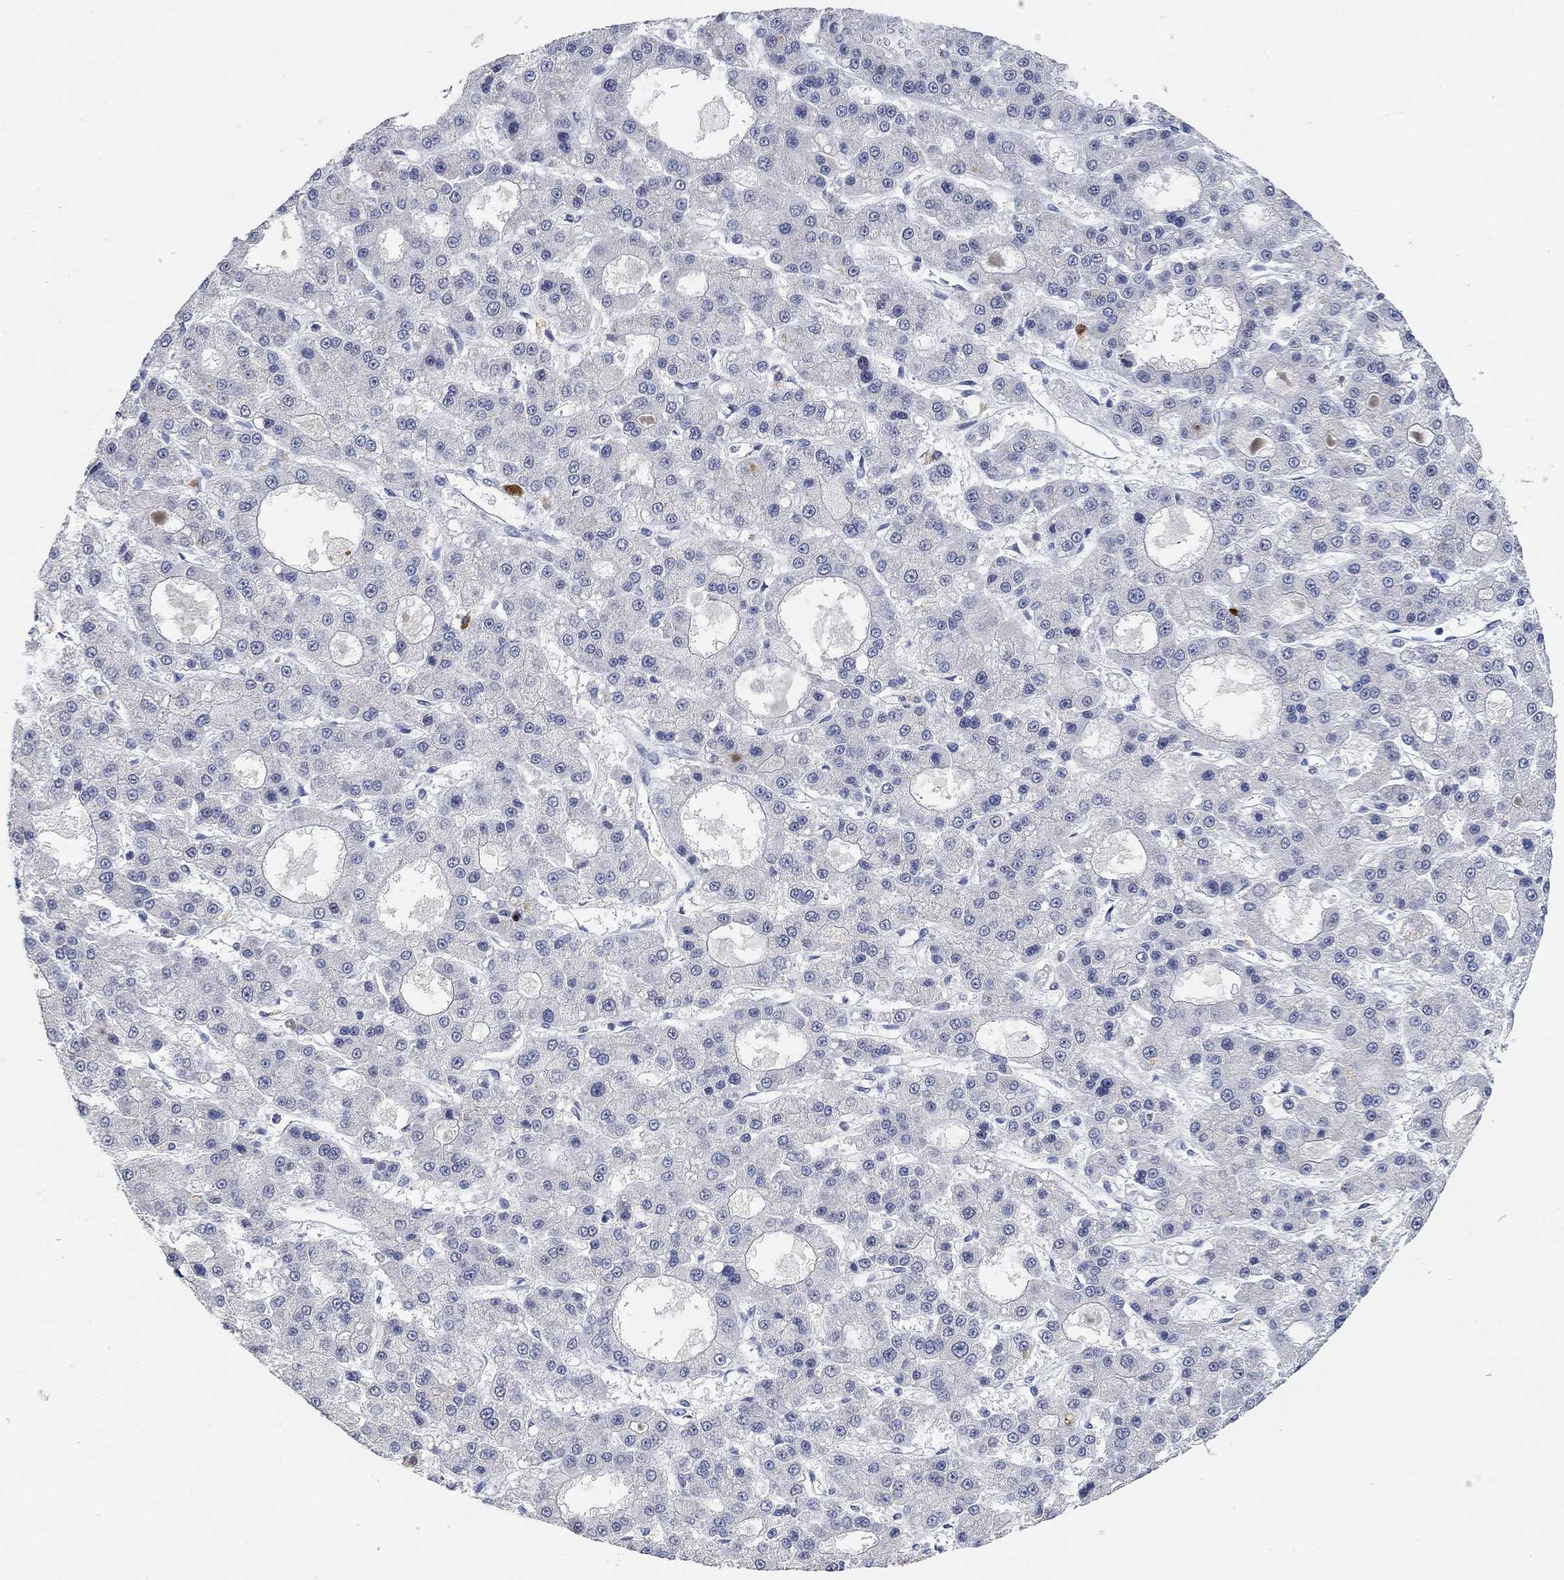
{"staining": {"intensity": "negative", "quantity": "none", "location": "none"}, "tissue": "liver cancer", "cell_type": "Tumor cells", "image_type": "cancer", "snomed": [{"axis": "morphology", "description": "Carcinoma, Hepatocellular, NOS"}, {"axis": "topography", "description": "Liver"}], "caption": "This is a histopathology image of immunohistochemistry staining of liver cancer, which shows no staining in tumor cells. (DAB immunohistochemistry with hematoxylin counter stain).", "gene": "VAT1L", "patient": {"sex": "male", "age": 70}}